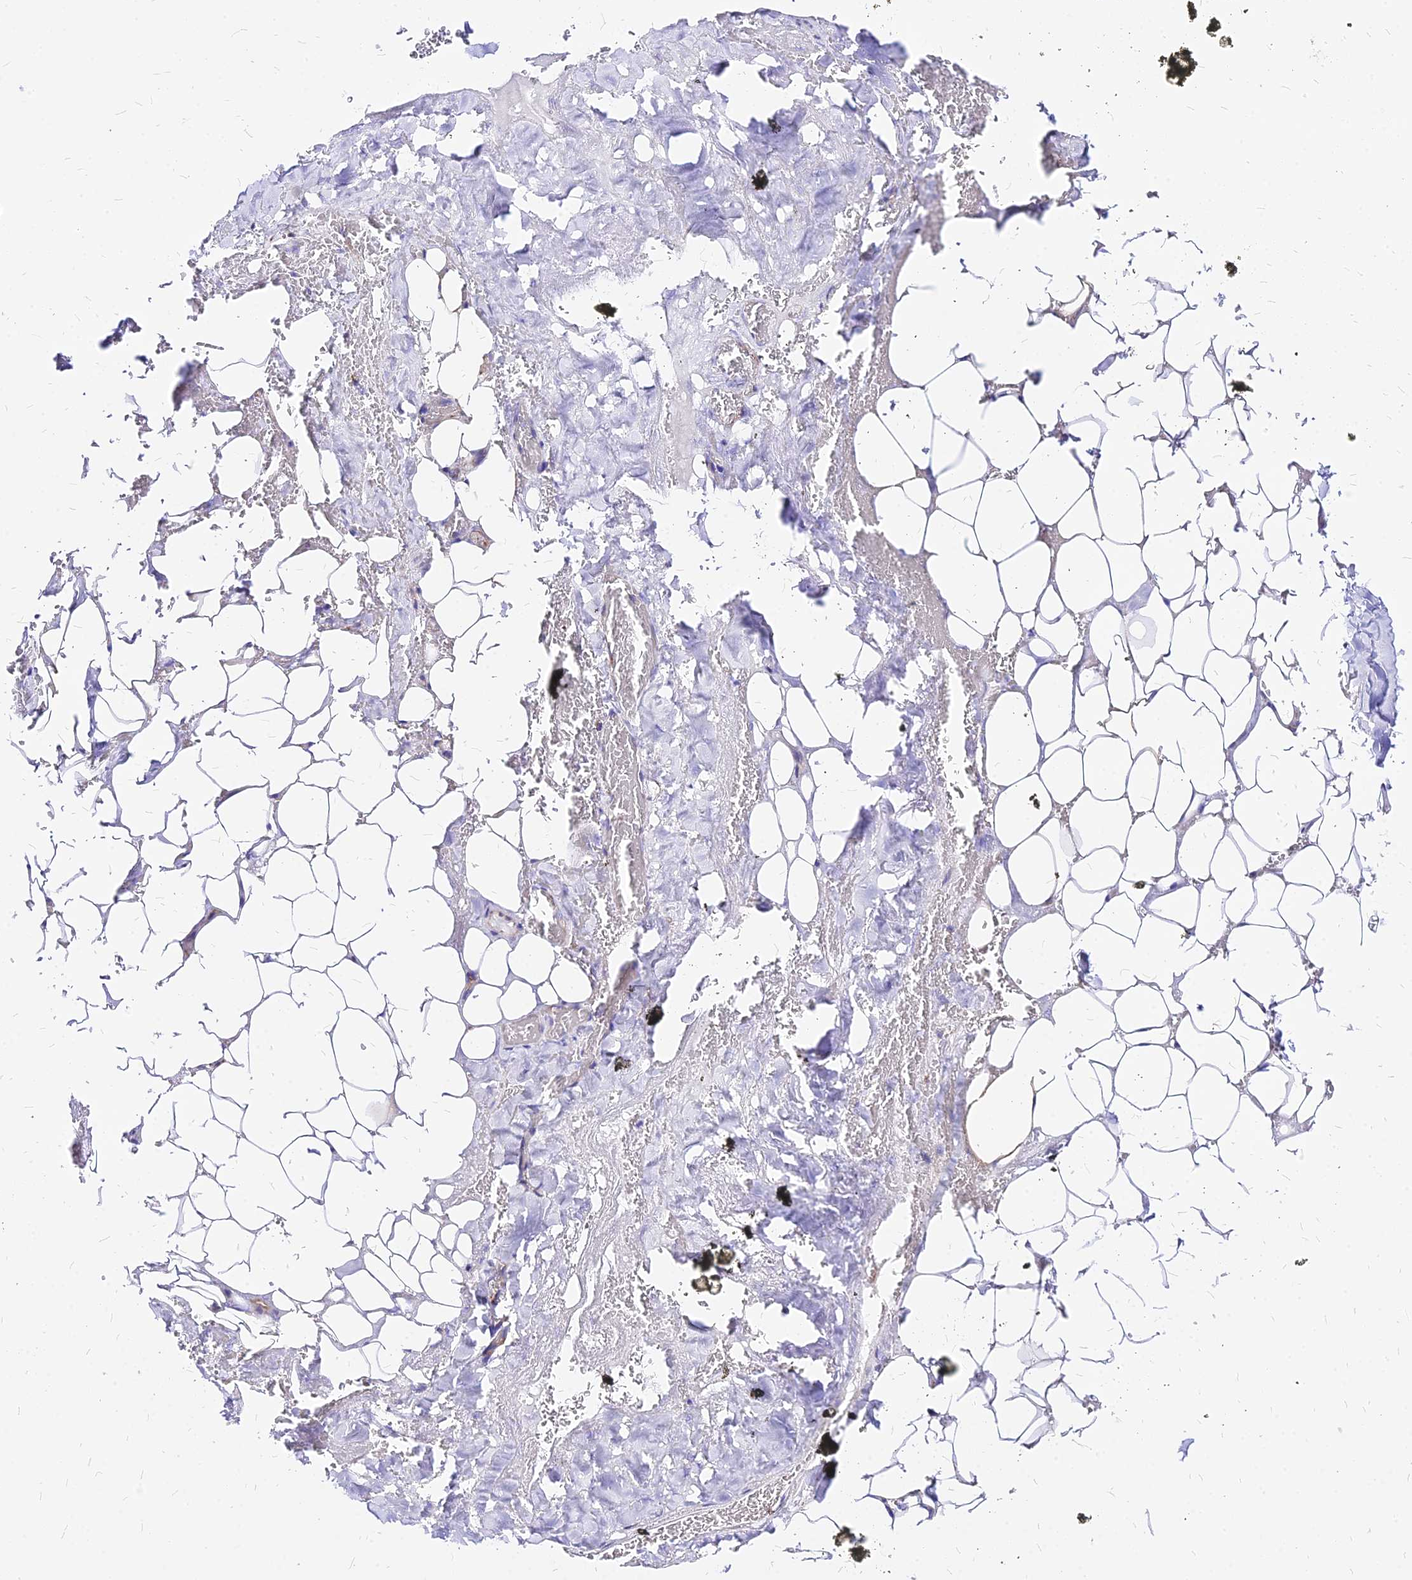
{"staining": {"intensity": "weak", "quantity": "<25%", "location": "cytoplasmic/membranous"}, "tissue": "adipose tissue", "cell_type": "Adipocytes", "image_type": "normal", "snomed": [{"axis": "morphology", "description": "Normal tissue, NOS"}, {"axis": "topography", "description": "Peripheral nerve tissue"}], "caption": "A high-resolution image shows immunohistochemistry staining of benign adipose tissue, which demonstrates no significant expression in adipocytes. (Brightfield microscopy of DAB IHC at high magnification).", "gene": "RPL19", "patient": {"sex": "male", "age": 70}}